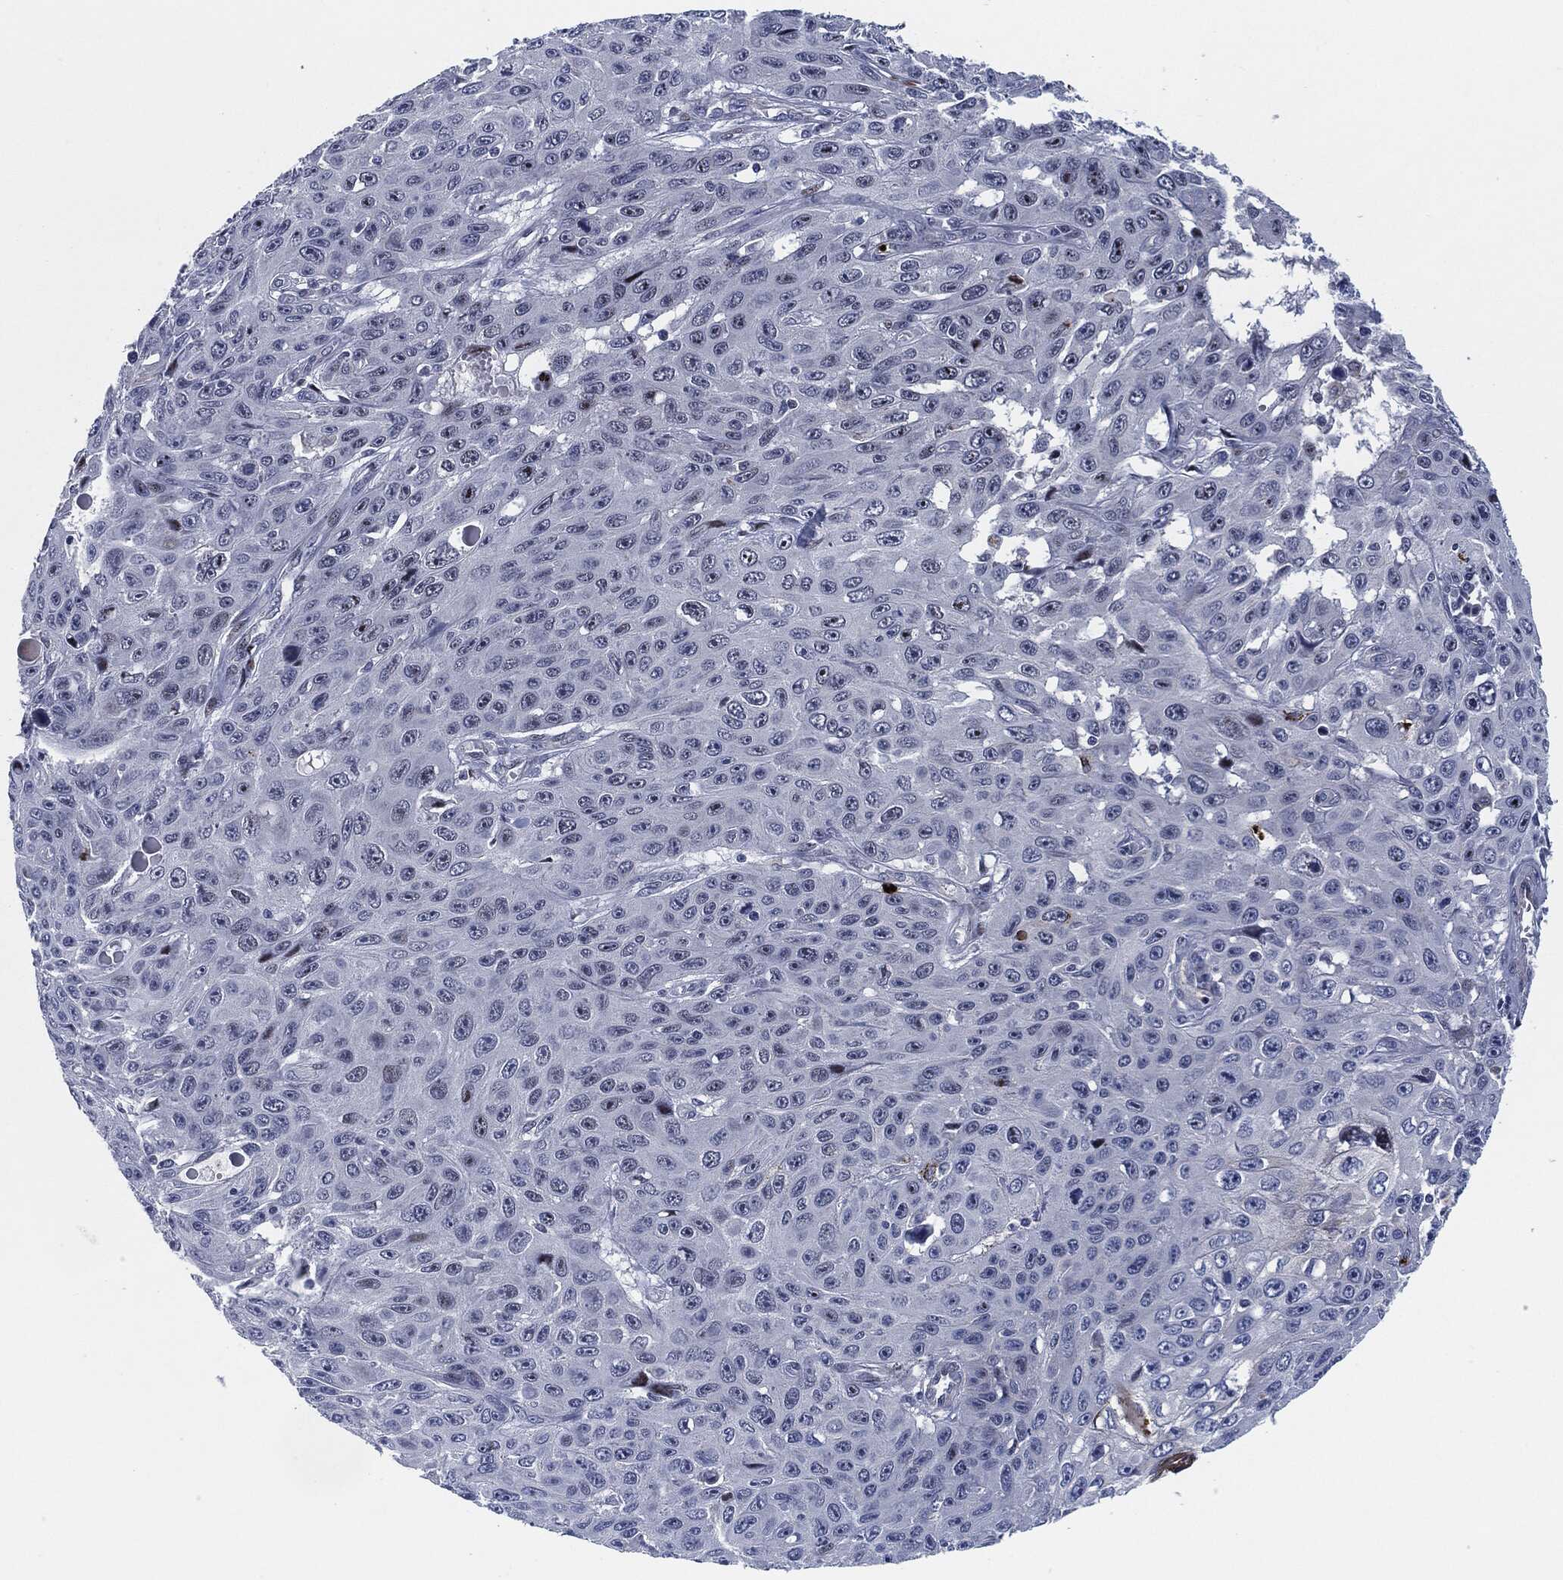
{"staining": {"intensity": "negative", "quantity": "none", "location": "none"}, "tissue": "skin cancer", "cell_type": "Tumor cells", "image_type": "cancer", "snomed": [{"axis": "morphology", "description": "Squamous cell carcinoma, NOS"}, {"axis": "topography", "description": "Skin"}], "caption": "Squamous cell carcinoma (skin) stained for a protein using IHC demonstrates no expression tumor cells.", "gene": "MPO", "patient": {"sex": "male", "age": 82}}